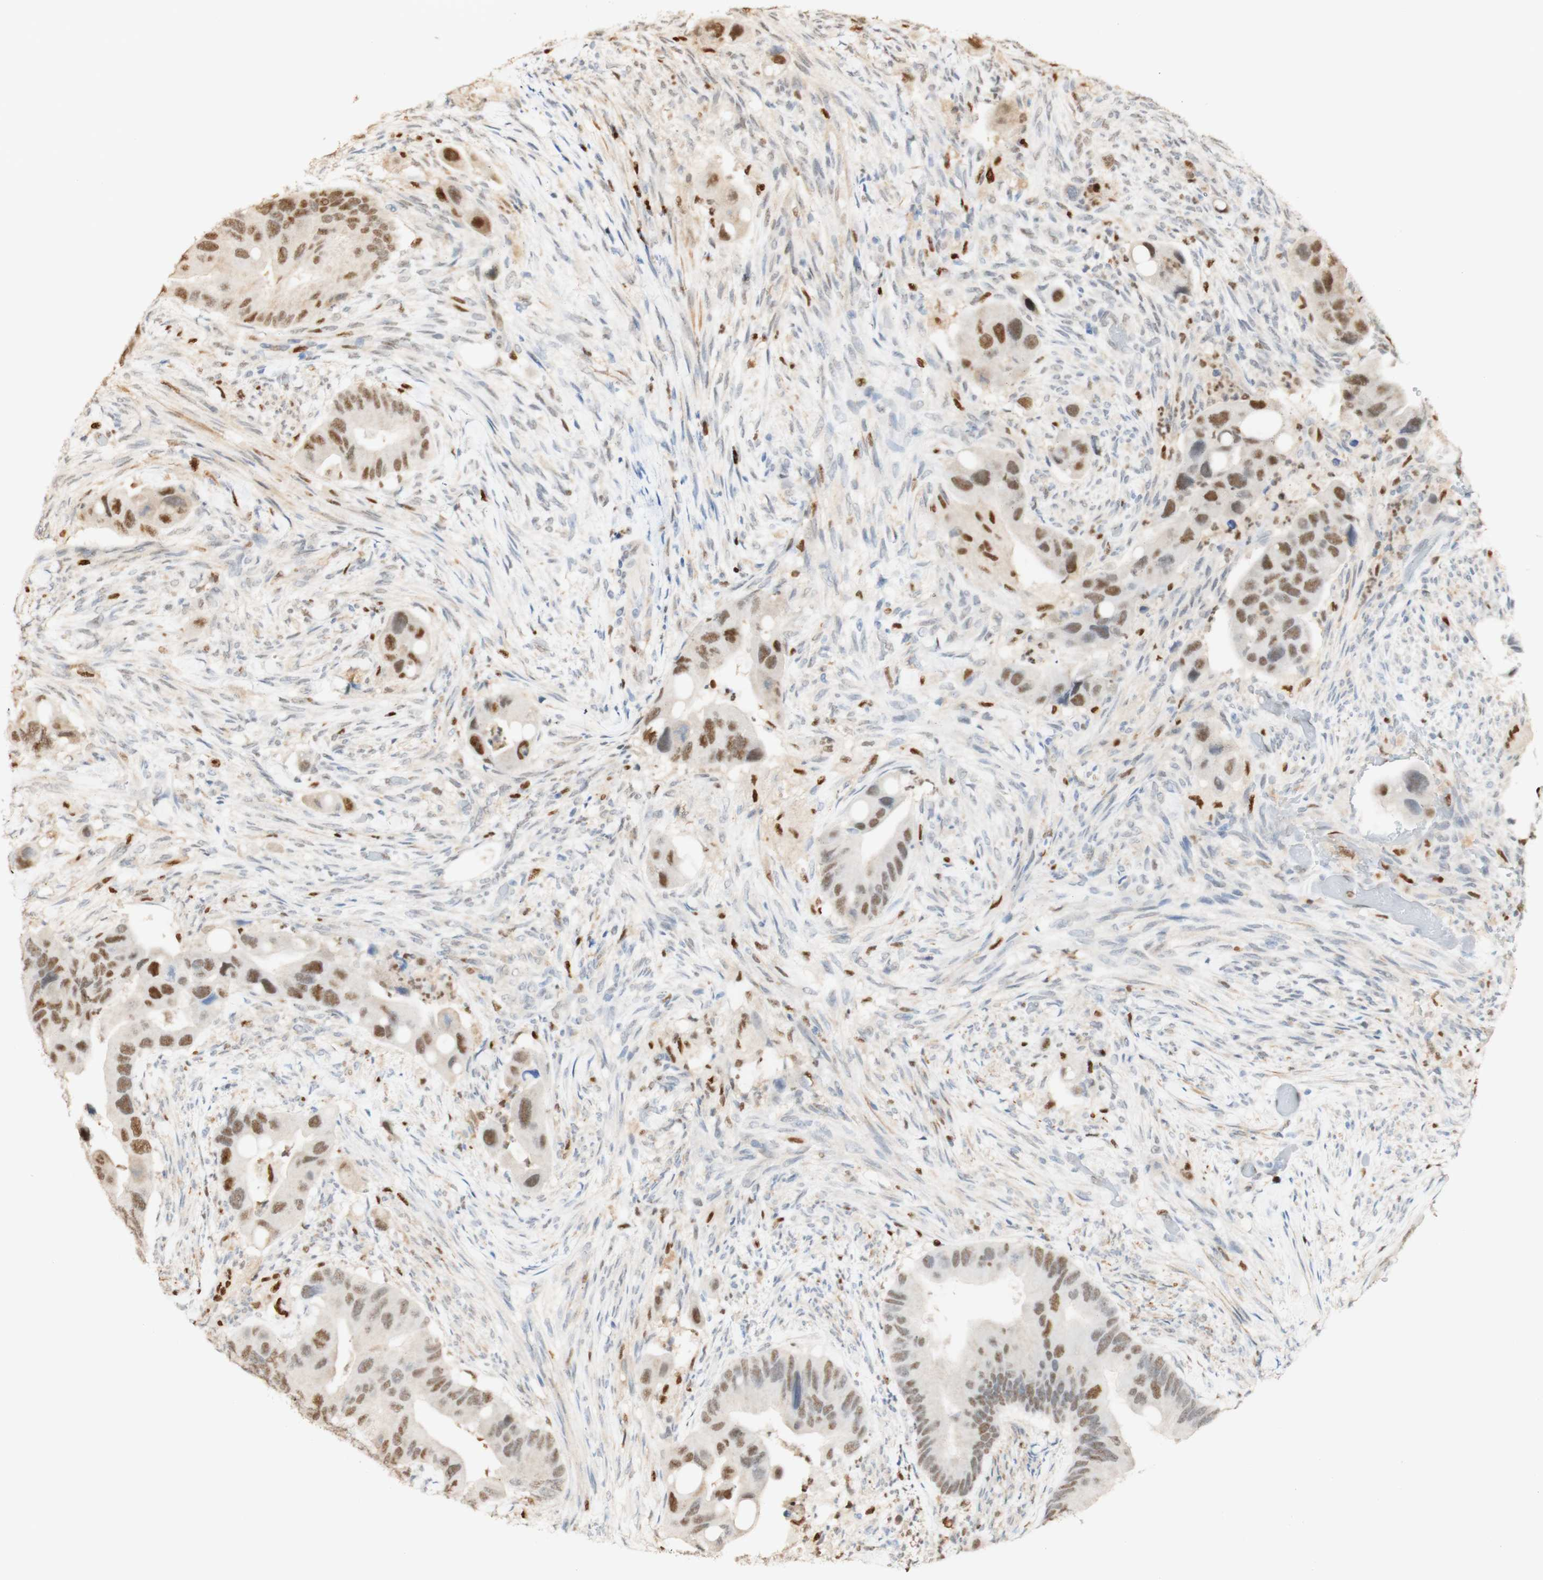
{"staining": {"intensity": "moderate", "quantity": "25%-75%", "location": "nuclear"}, "tissue": "colorectal cancer", "cell_type": "Tumor cells", "image_type": "cancer", "snomed": [{"axis": "morphology", "description": "Adenocarcinoma, NOS"}, {"axis": "topography", "description": "Rectum"}], "caption": "Colorectal cancer stained with immunohistochemistry (IHC) reveals moderate nuclear staining in approximately 25%-75% of tumor cells.", "gene": "MAP3K4", "patient": {"sex": "female", "age": 57}}